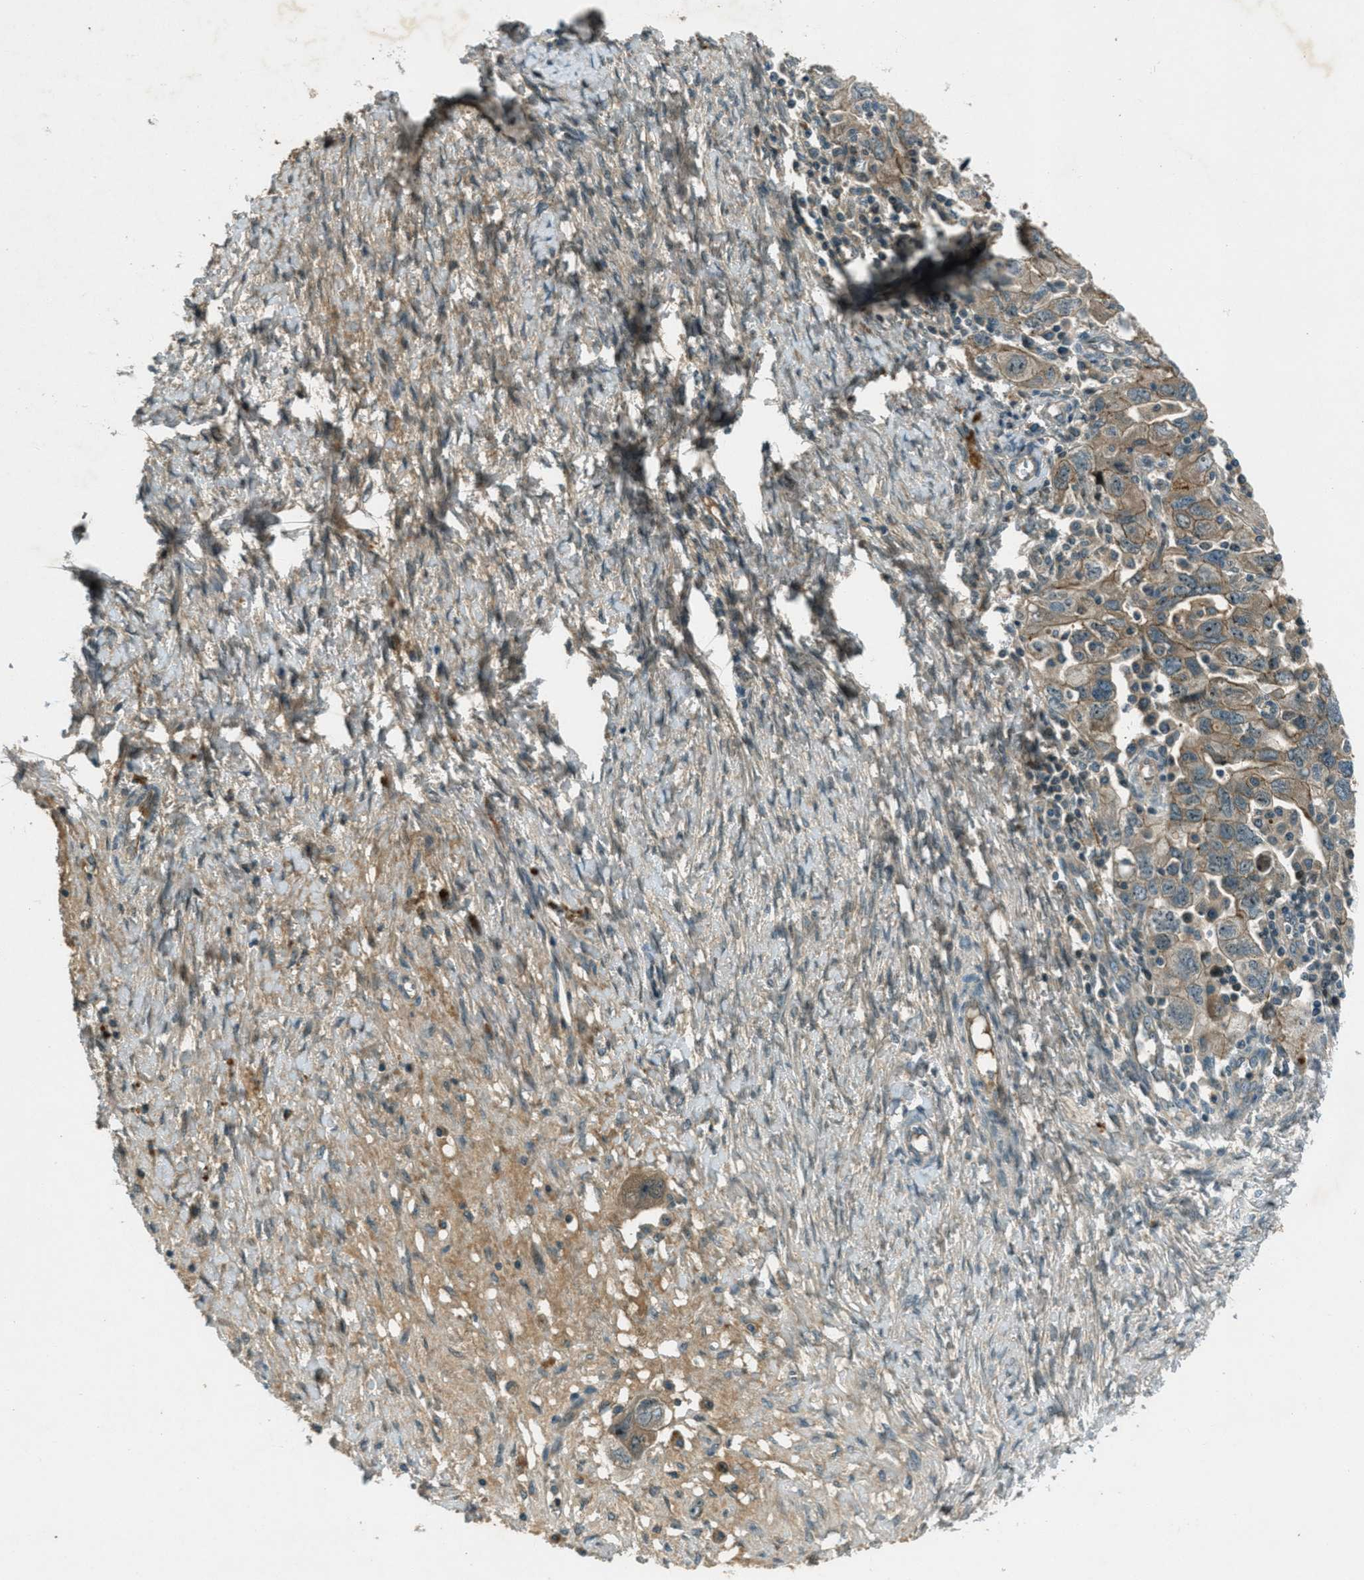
{"staining": {"intensity": "moderate", "quantity": ">75%", "location": "cytoplasmic/membranous"}, "tissue": "ovarian cancer", "cell_type": "Tumor cells", "image_type": "cancer", "snomed": [{"axis": "morphology", "description": "Carcinoma, NOS"}, {"axis": "morphology", "description": "Cystadenocarcinoma, serous, NOS"}, {"axis": "topography", "description": "Ovary"}], "caption": "A brown stain shows moderate cytoplasmic/membranous expression of a protein in human ovarian cancer (serous cystadenocarcinoma) tumor cells.", "gene": "STK11", "patient": {"sex": "female", "age": 69}}